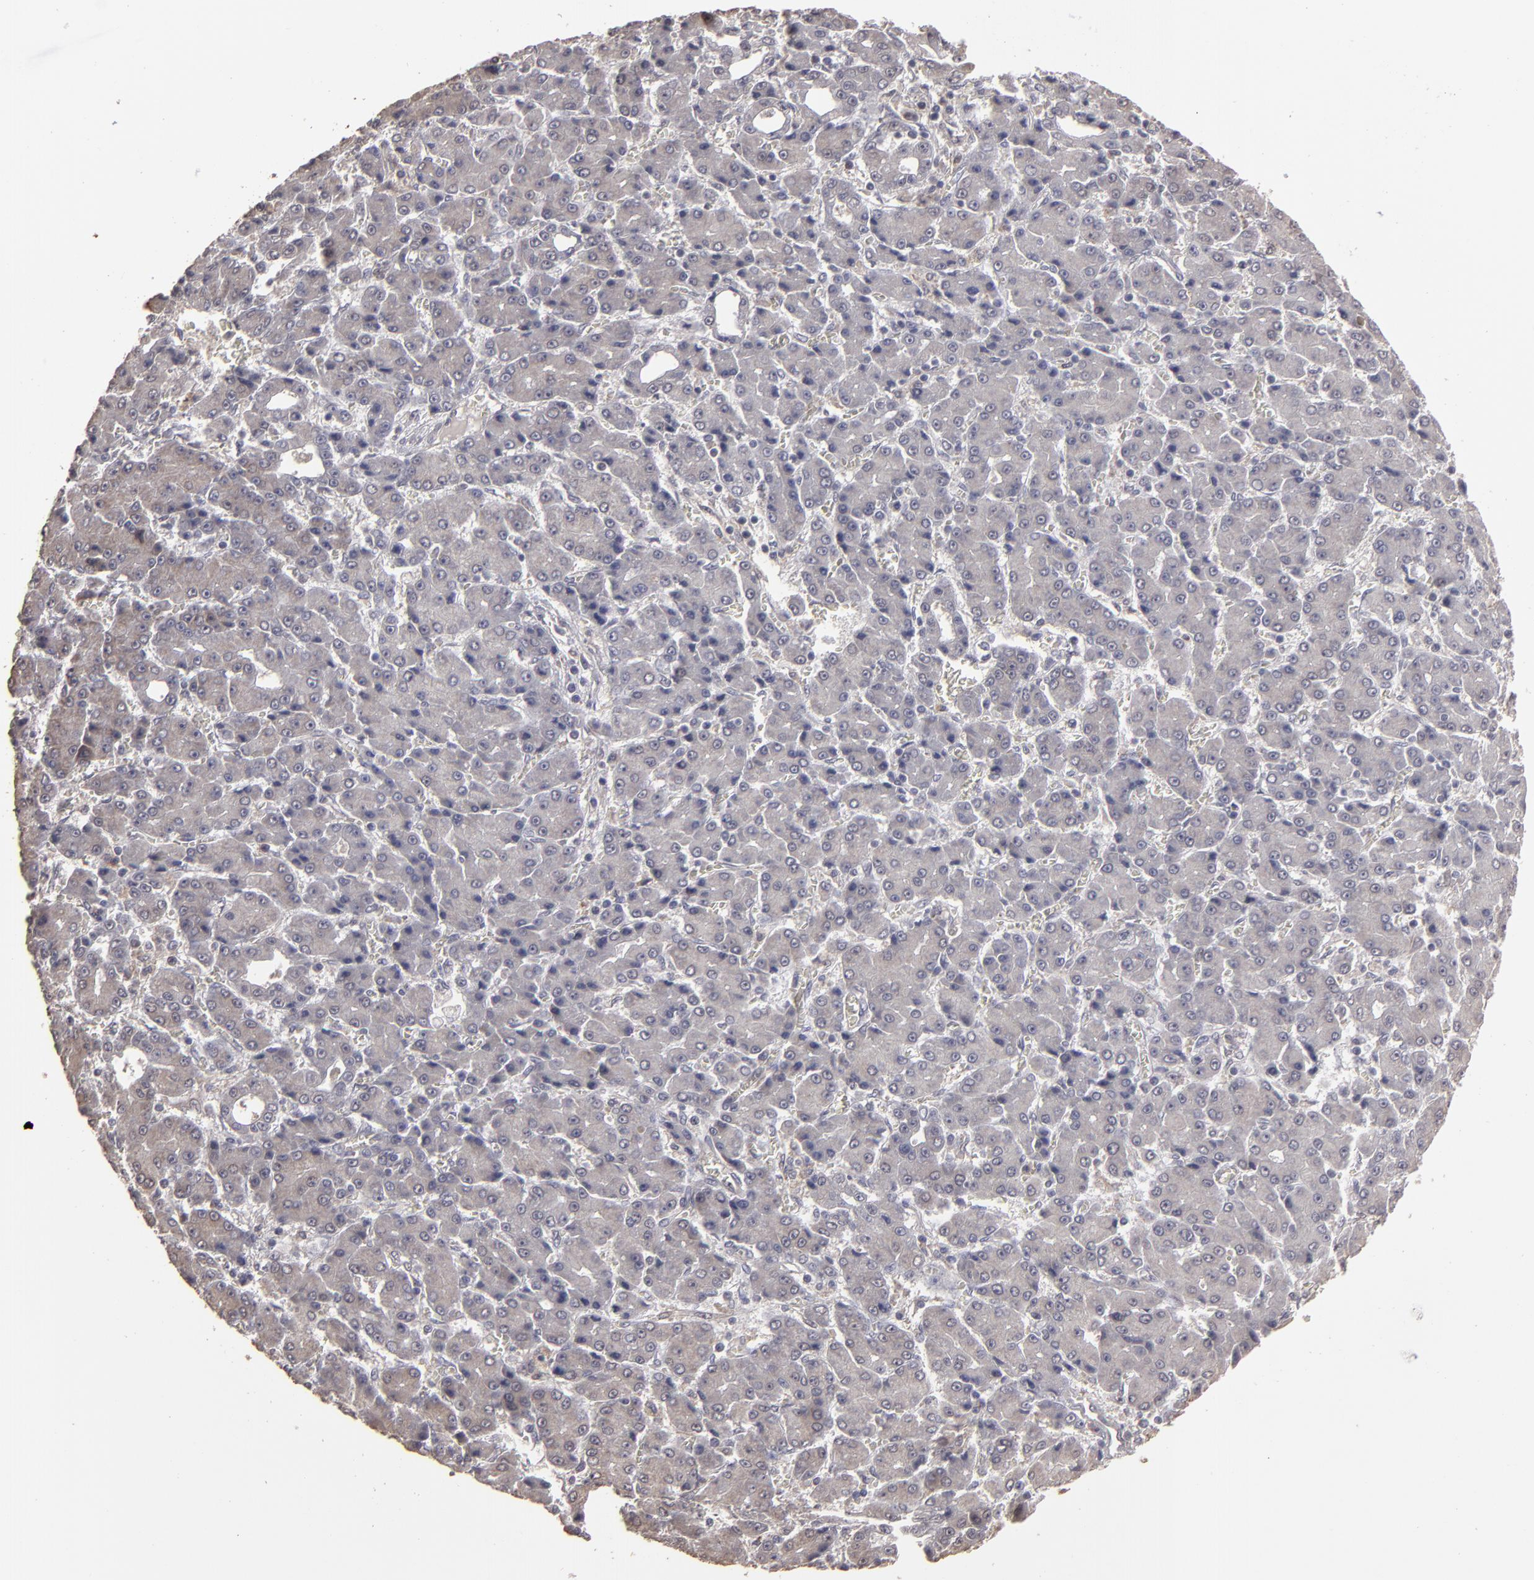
{"staining": {"intensity": "negative", "quantity": "none", "location": "none"}, "tissue": "liver cancer", "cell_type": "Tumor cells", "image_type": "cancer", "snomed": [{"axis": "morphology", "description": "Carcinoma, Hepatocellular, NOS"}, {"axis": "topography", "description": "Liver"}], "caption": "Immunohistochemistry (IHC) image of neoplastic tissue: liver hepatocellular carcinoma stained with DAB demonstrates no significant protein expression in tumor cells.", "gene": "CD55", "patient": {"sex": "male", "age": 69}}